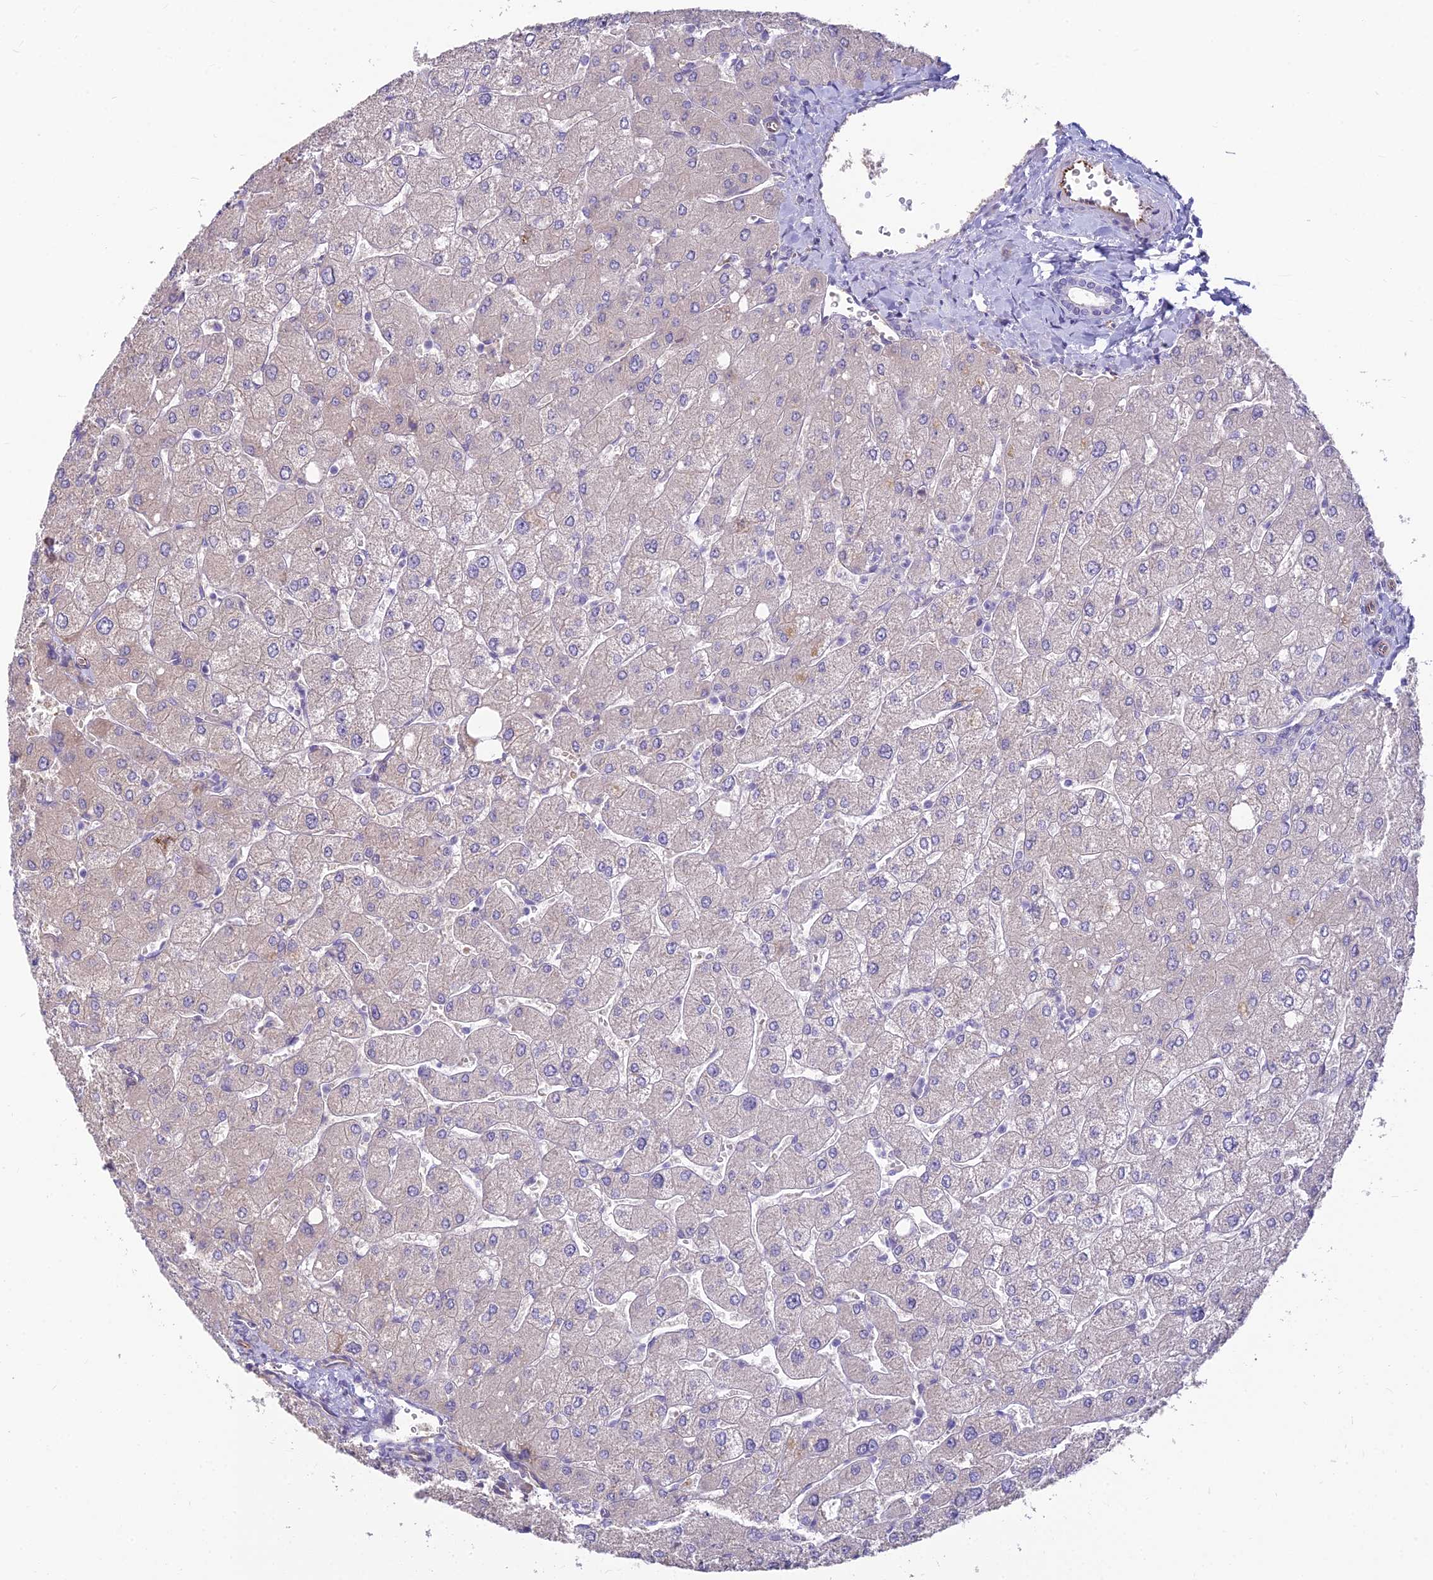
{"staining": {"intensity": "negative", "quantity": "none", "location": "none"}, "tissue": "liver", "cell_type": "Cholangiocytes", "image_type": "normal", "snomed": [{"axis": "morphology", "description": "Normal tissue, NOS"}, {"axis": "topography", "description": "Liver"}], "caption": "The image exhibits no staining of cholangiocytes in benign liver. (IHC, brightfield microscopy, high magnification).", "gene": "SAPCD2", "patient": {"sex": "male", "age": 55}}